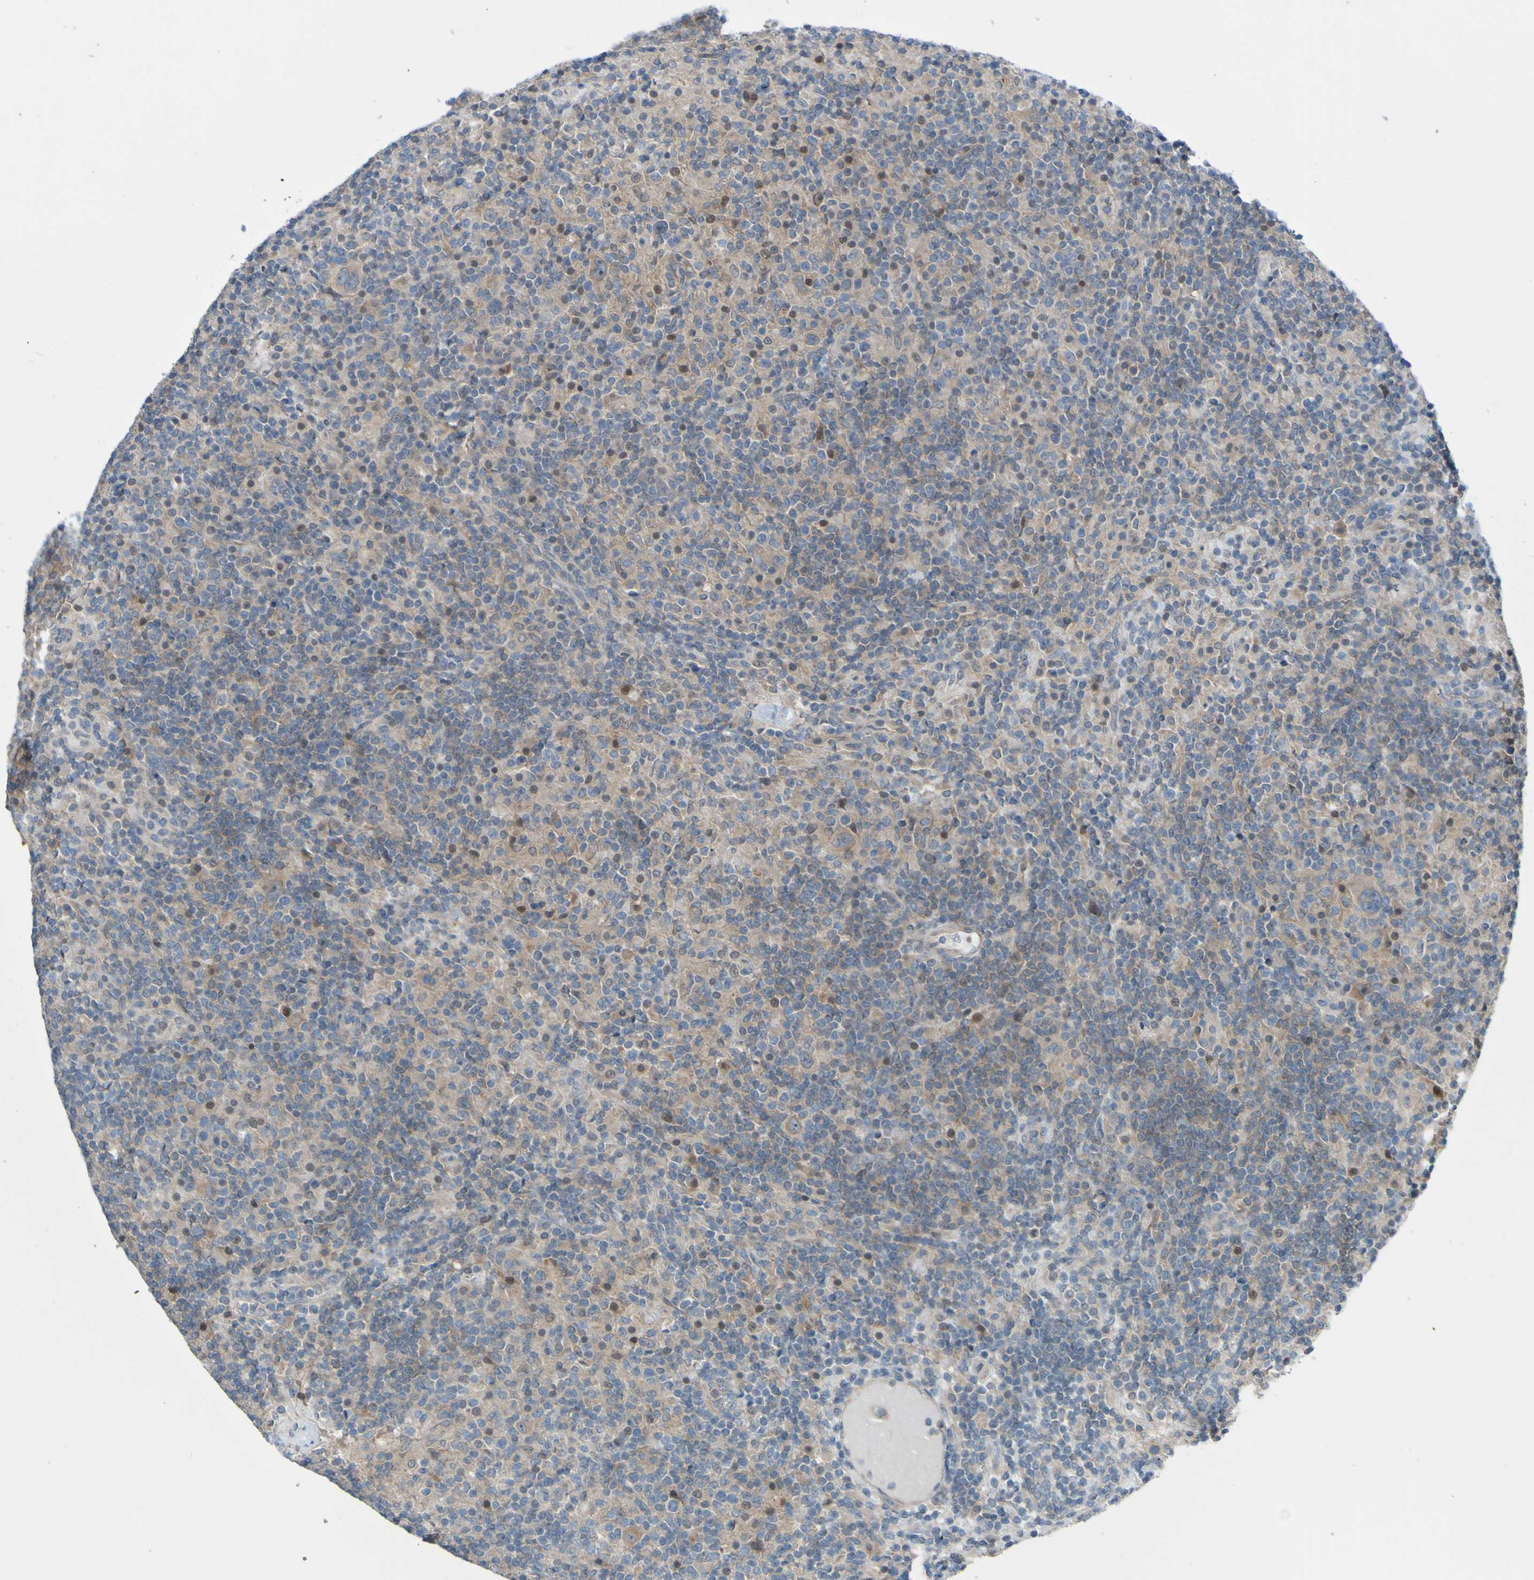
{"staining": {"intensity": "weak", "quantity": ">75%", "location": "cytoplasmic/membranous"}, "tissue": "lymphoma", "cell_type": "Tumor cells", "image_type": "cancer", "snomed": [{"axis": "morphology", "description": "Hodgkin's disease, NOS"}, {"axis": "topography", "description": "Lymph node"}], "caption": "Protein analysis of Hodgkin's disease tissue demonstrates weak cytoplasmic/membranous staining in approximately >75% of tumor cells.", "gene": "NPRL3", "patient": {"sex": "male", "age": 70}}